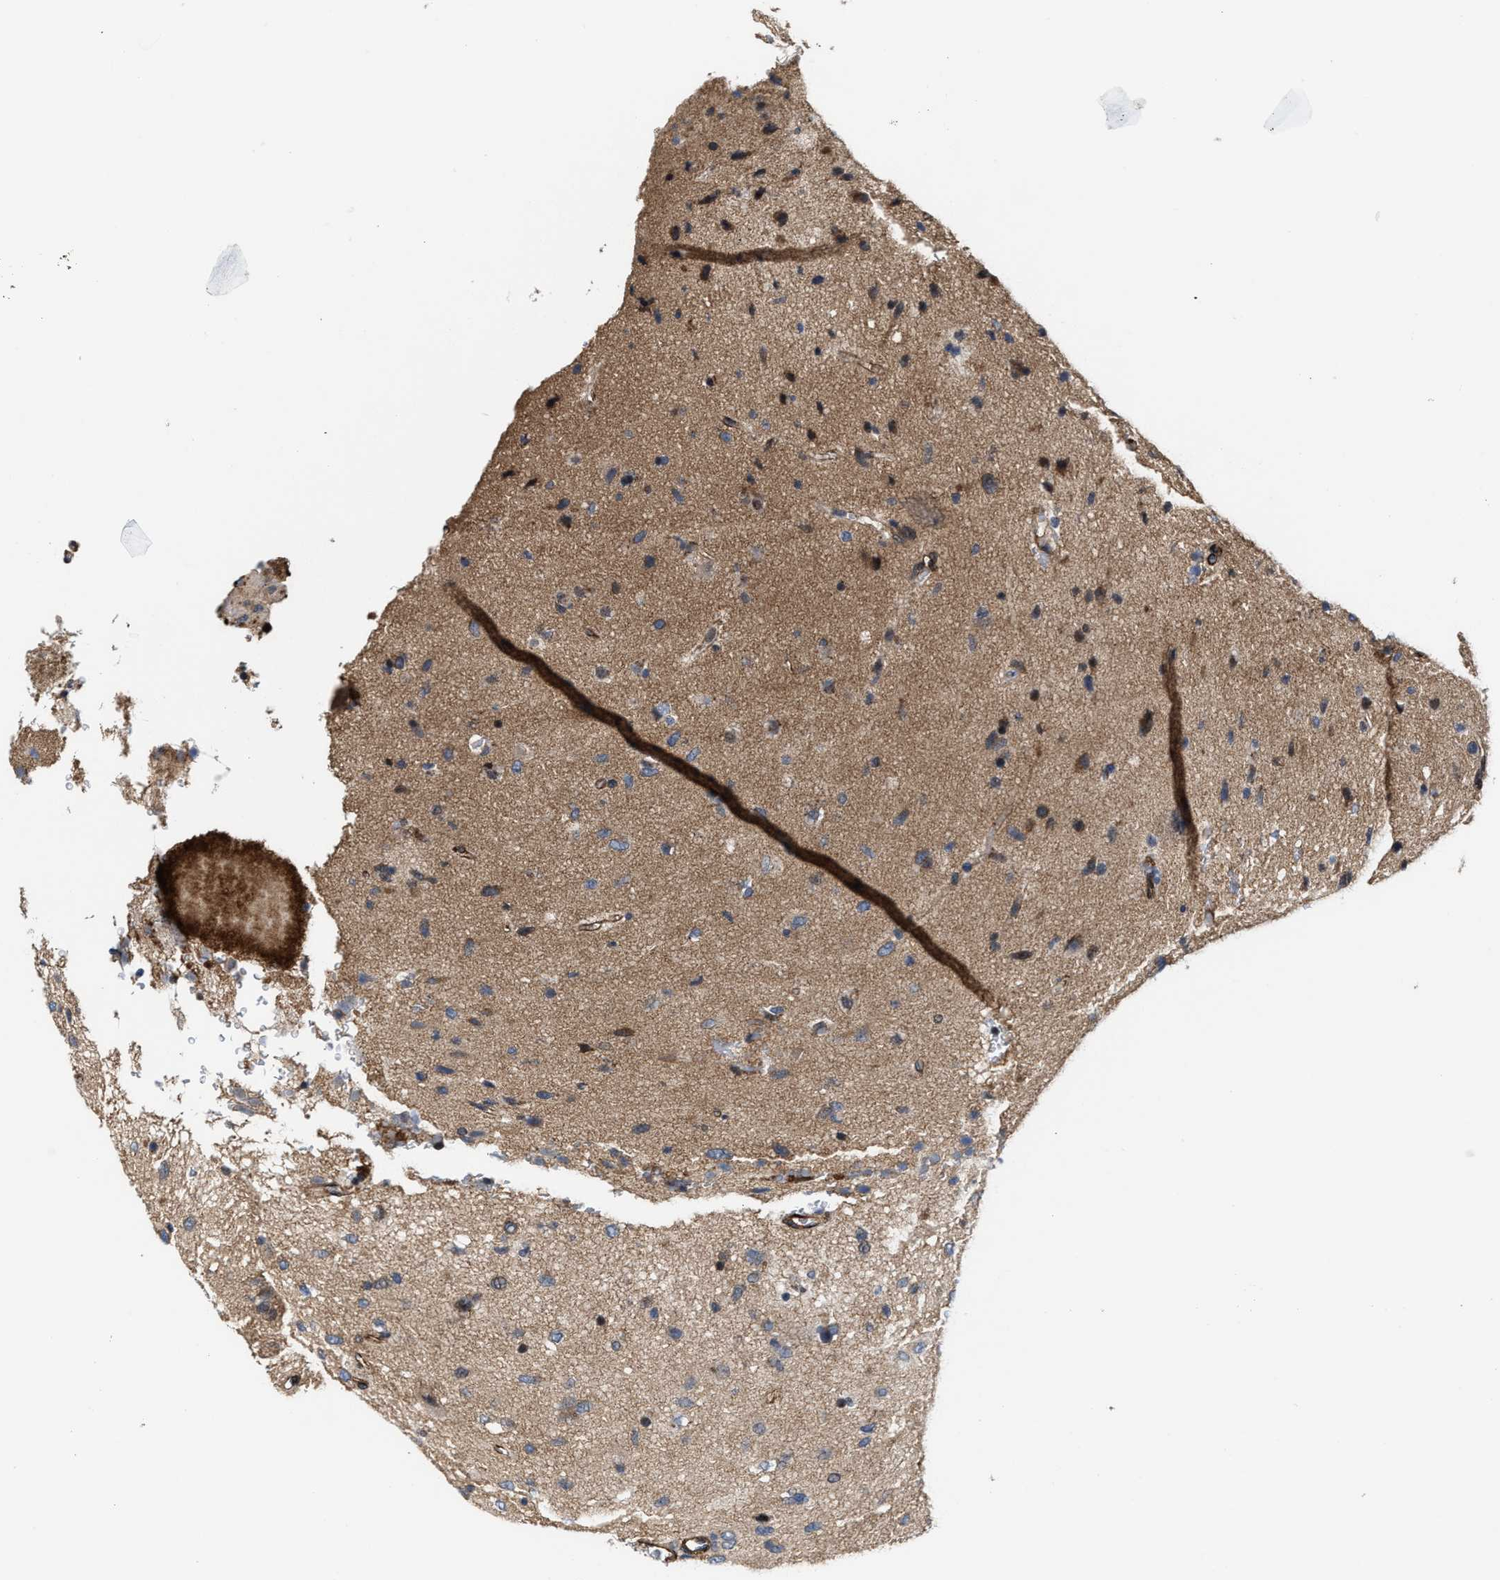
{"staining": {"intensity": "weak", "quantity": ">75%", "location": "cytoplasmic/membranous"}, "tissue": "glioma", "cell_type": "Tumor cells", "image_type": "cancer", "snomed": [{"axis": "morphology", "description": "Glioma, malignant, Low grade"}, {"axis": "topography", "description": "Brain"}], "caption": "This micrograph reveals IHC staining of human glioma, with low weak cytoplasmic/membranous staining in about >75% of tumor cells.", "gene": "TGFB1I1", "patient": {"sex": "male", "age": 77}}